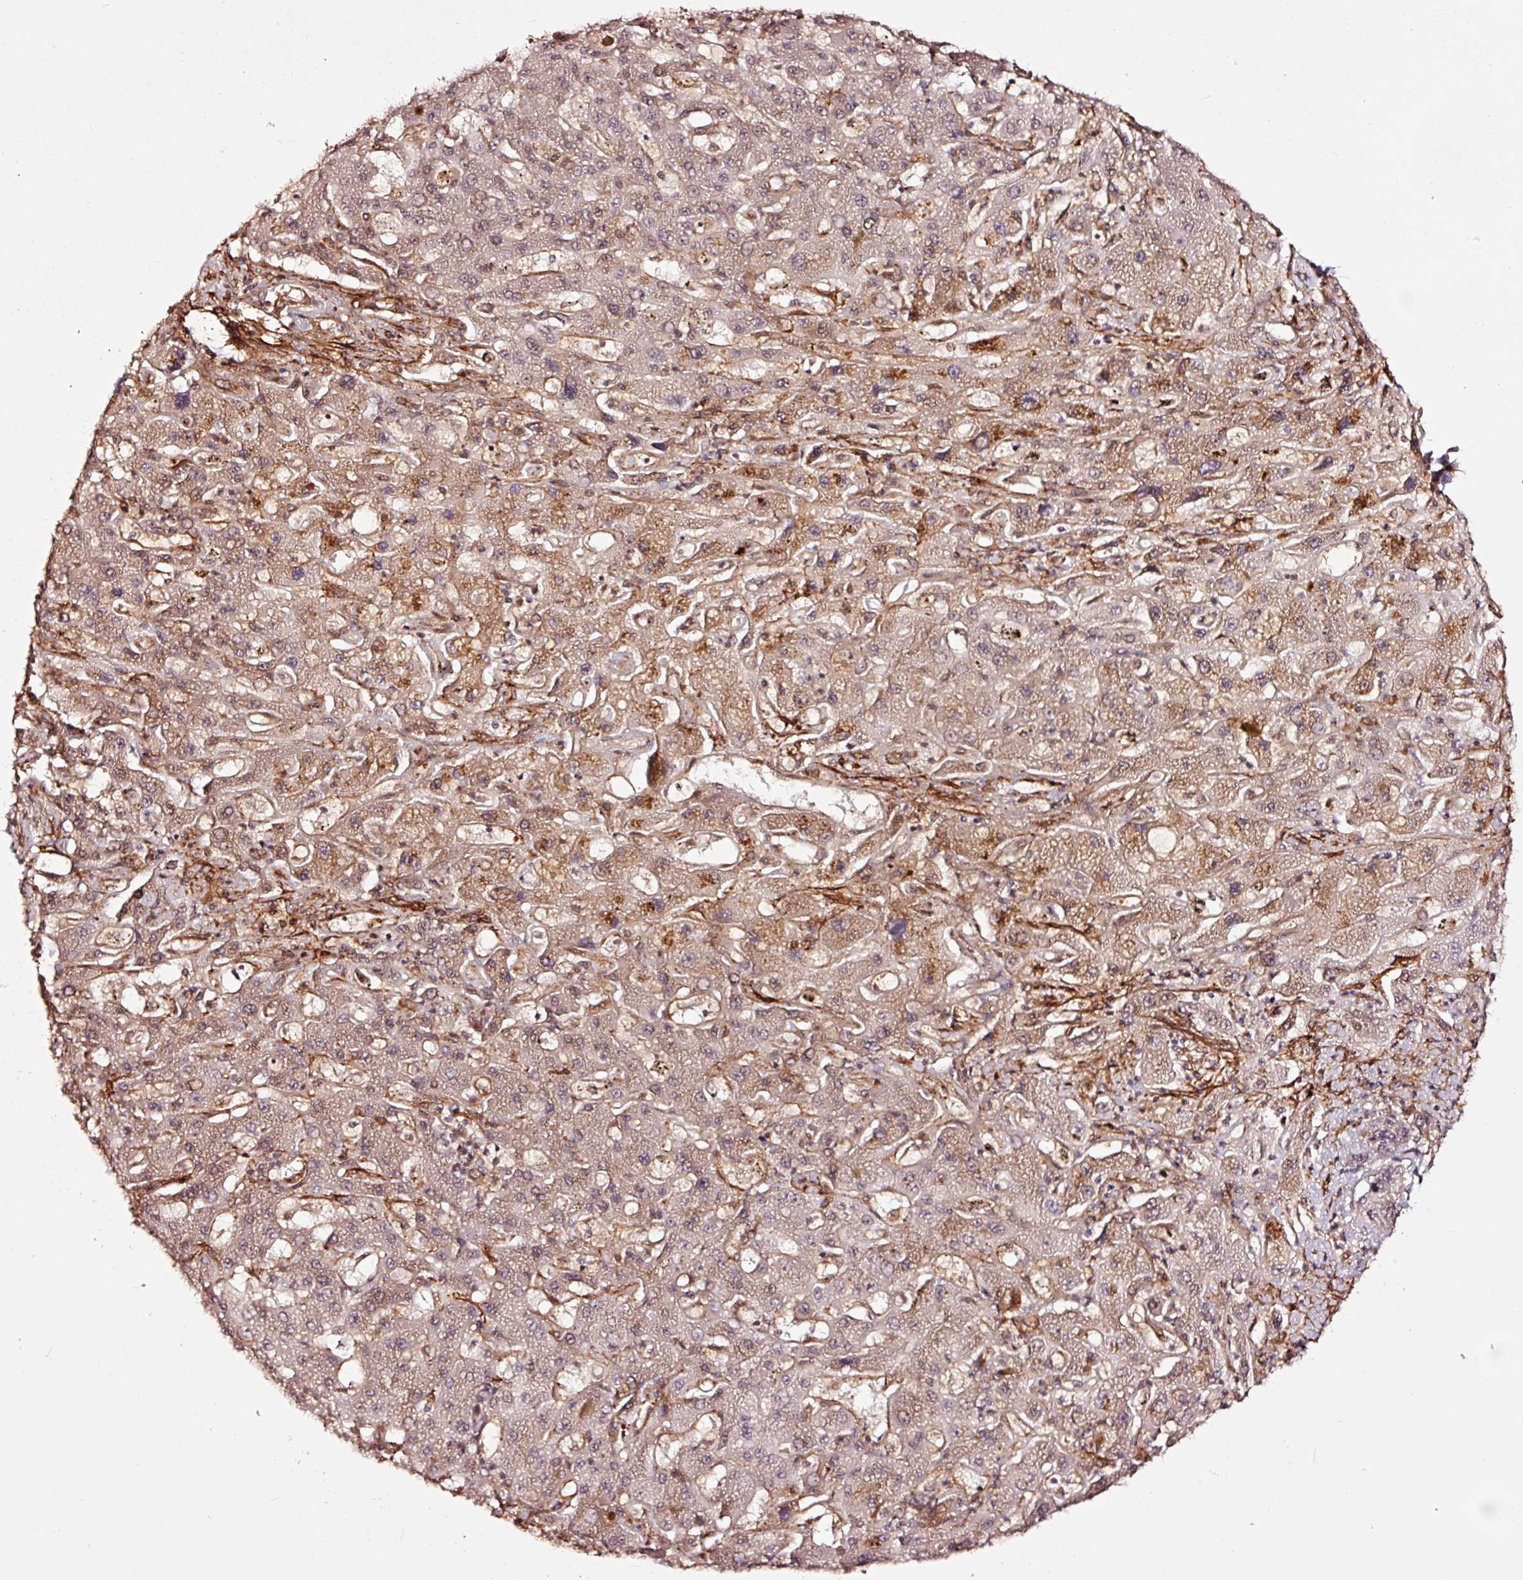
{"staining": {"intensity": "moderate", "quantity": ">75%", "location": "cytoplasmic/membranous,nuclear"}, "tissue": "liver cancer", "cell_type": "Tumor cells", "image_type": "cancer", "snomed": [{"axis": "morphology", "description": "Cholangiocarcinoma"}, {"axis": "topography", "description": "Liver"}], "caption": "The immunohistochemical stain shows moderate cytoplasmic/membranous and nuclear staining in tumor cells of cholangiocarcinoma (liver) tissue. (Brightfield microscopy of DAB IHC at high magnification).", "gene": "TPM1", "patient": {"sex": "male", "age": 67}}